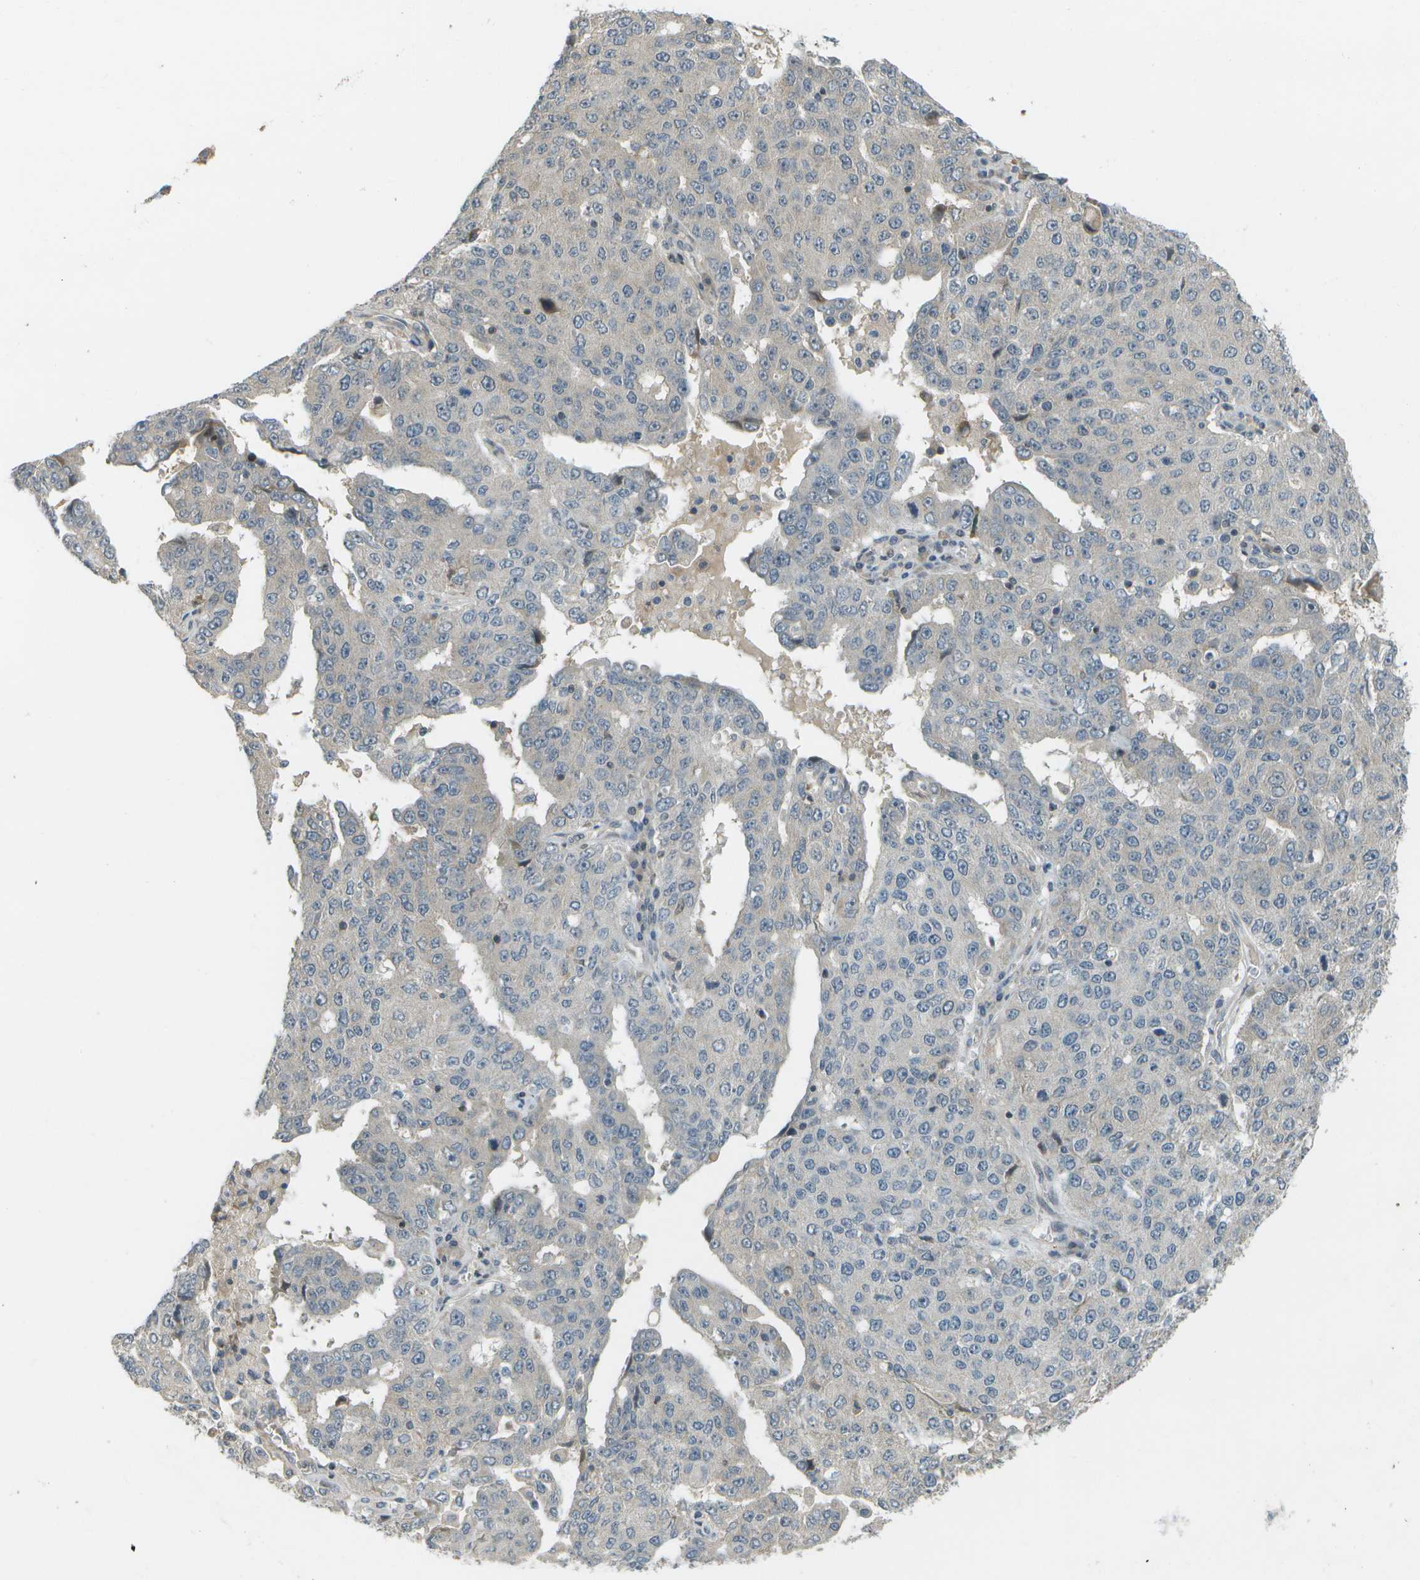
{"staining": {"intensity": "negative", "quantity": "none", "location": "none"}, "tissue": "ovarian cancer", "cell_type": "Tumor cells", "image_type": "cancer", "snomed": [{"axis": "morphology", "description": "Carcinoma, endometroid"}, {"axis": "topography", "description": "Ovary"}], "caption": "Immunohistochemical staining of endometroid carcinoma (ovarian) shows no significant staining in tumor cells.", "gene": "WNK2", "patient": {"sex": "female", "age": 62}}